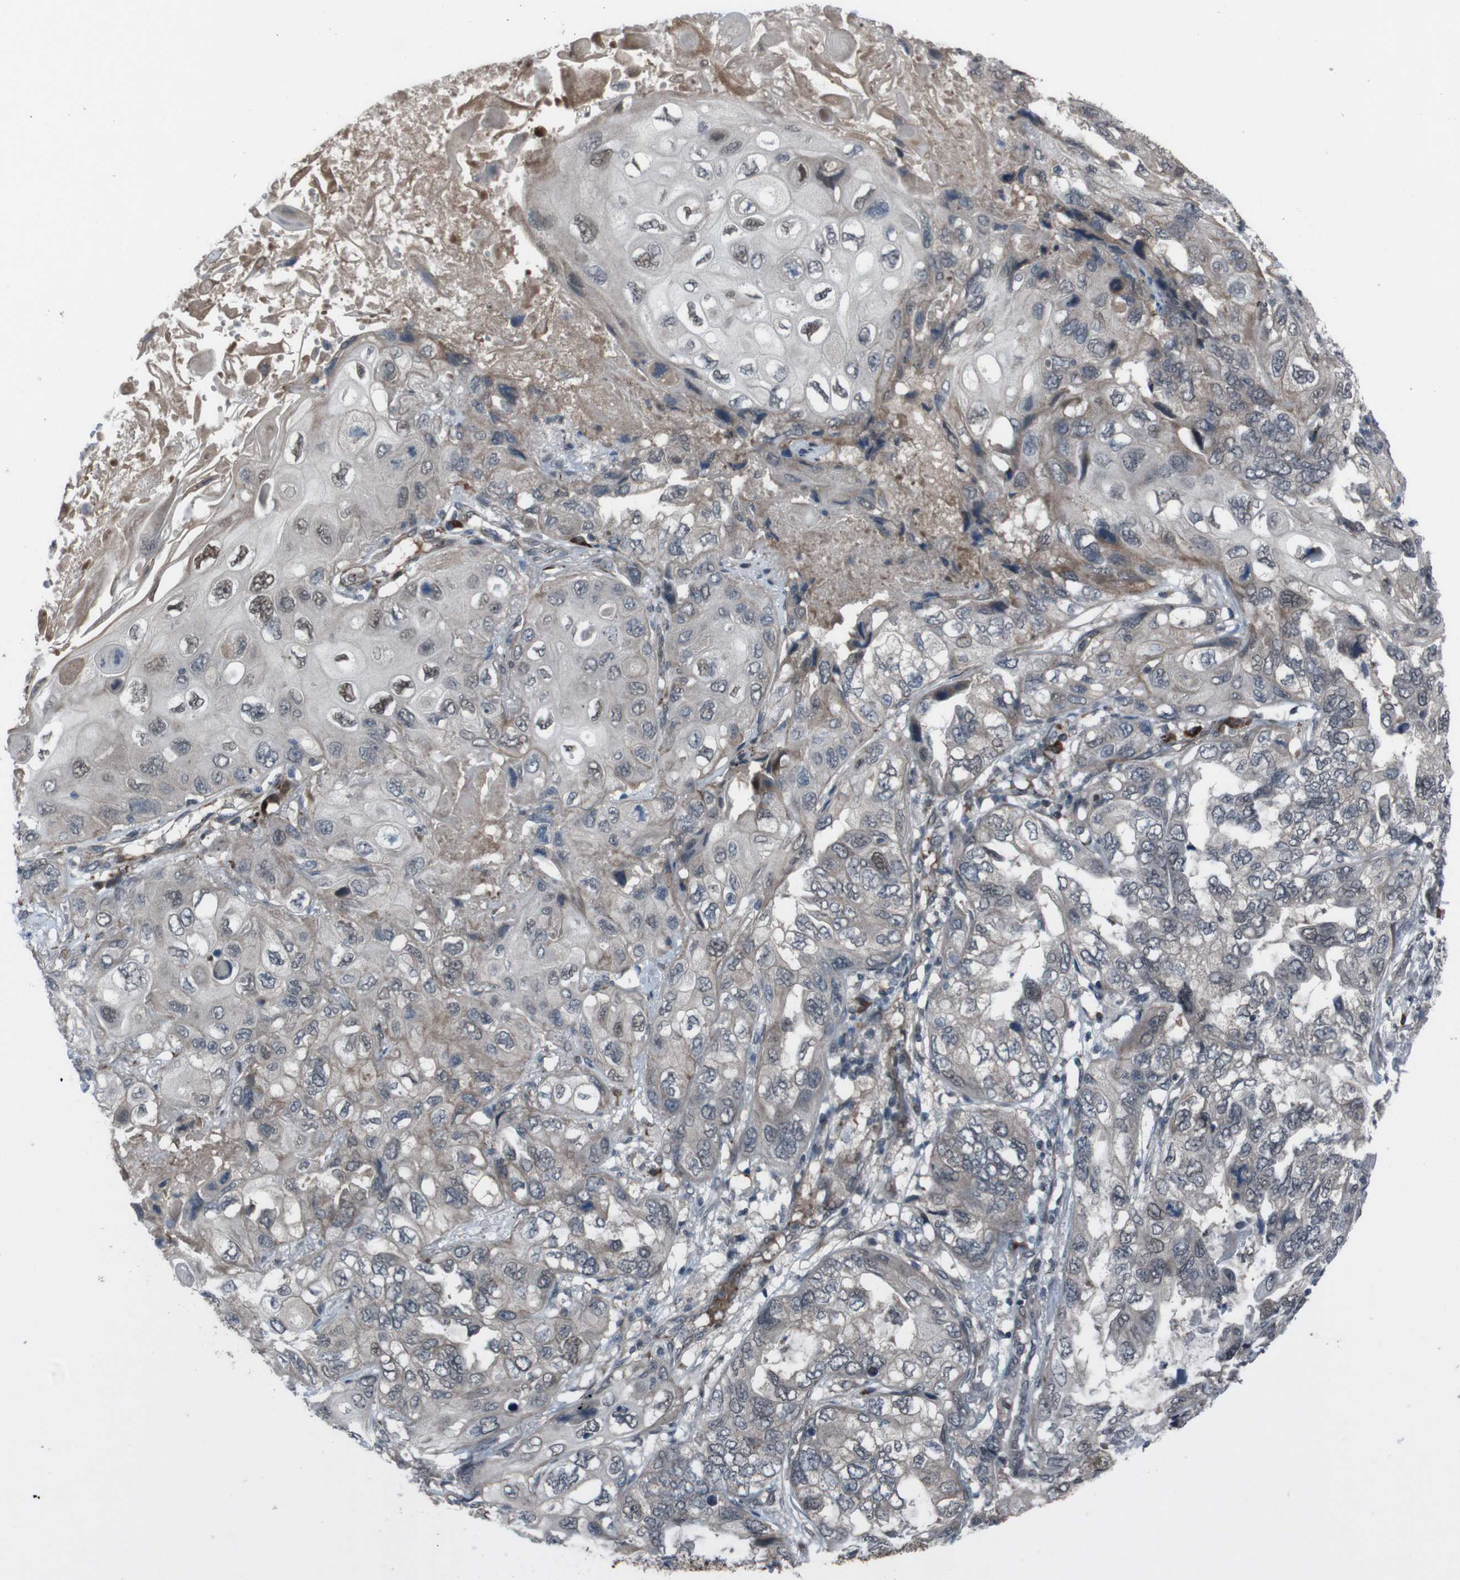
{"staining": {"intensity": "moderate", "quantity": "<25%", "location": "cytoplasmic/membranous,nuclear"}, "tissue": "lung cancer", "cell_type": "Tumor cells", "image_type": "cancer", "snomed": [{"axis": "morphology", "description": "Squamous cell carcinoma, NOS"}, {"axis": "topography", "description": "Lung"}], "caption": "Immunohistochemistry micrograph of human lung squamous cell carcinoma stained for a protein (brown), which shows low levels of moderate cytoplasmic/membranous and nuclear positivity in approximately <25% of tumor cells.", "gene": "SS18L1", "patient": {"sex": "female", "age": 73}}